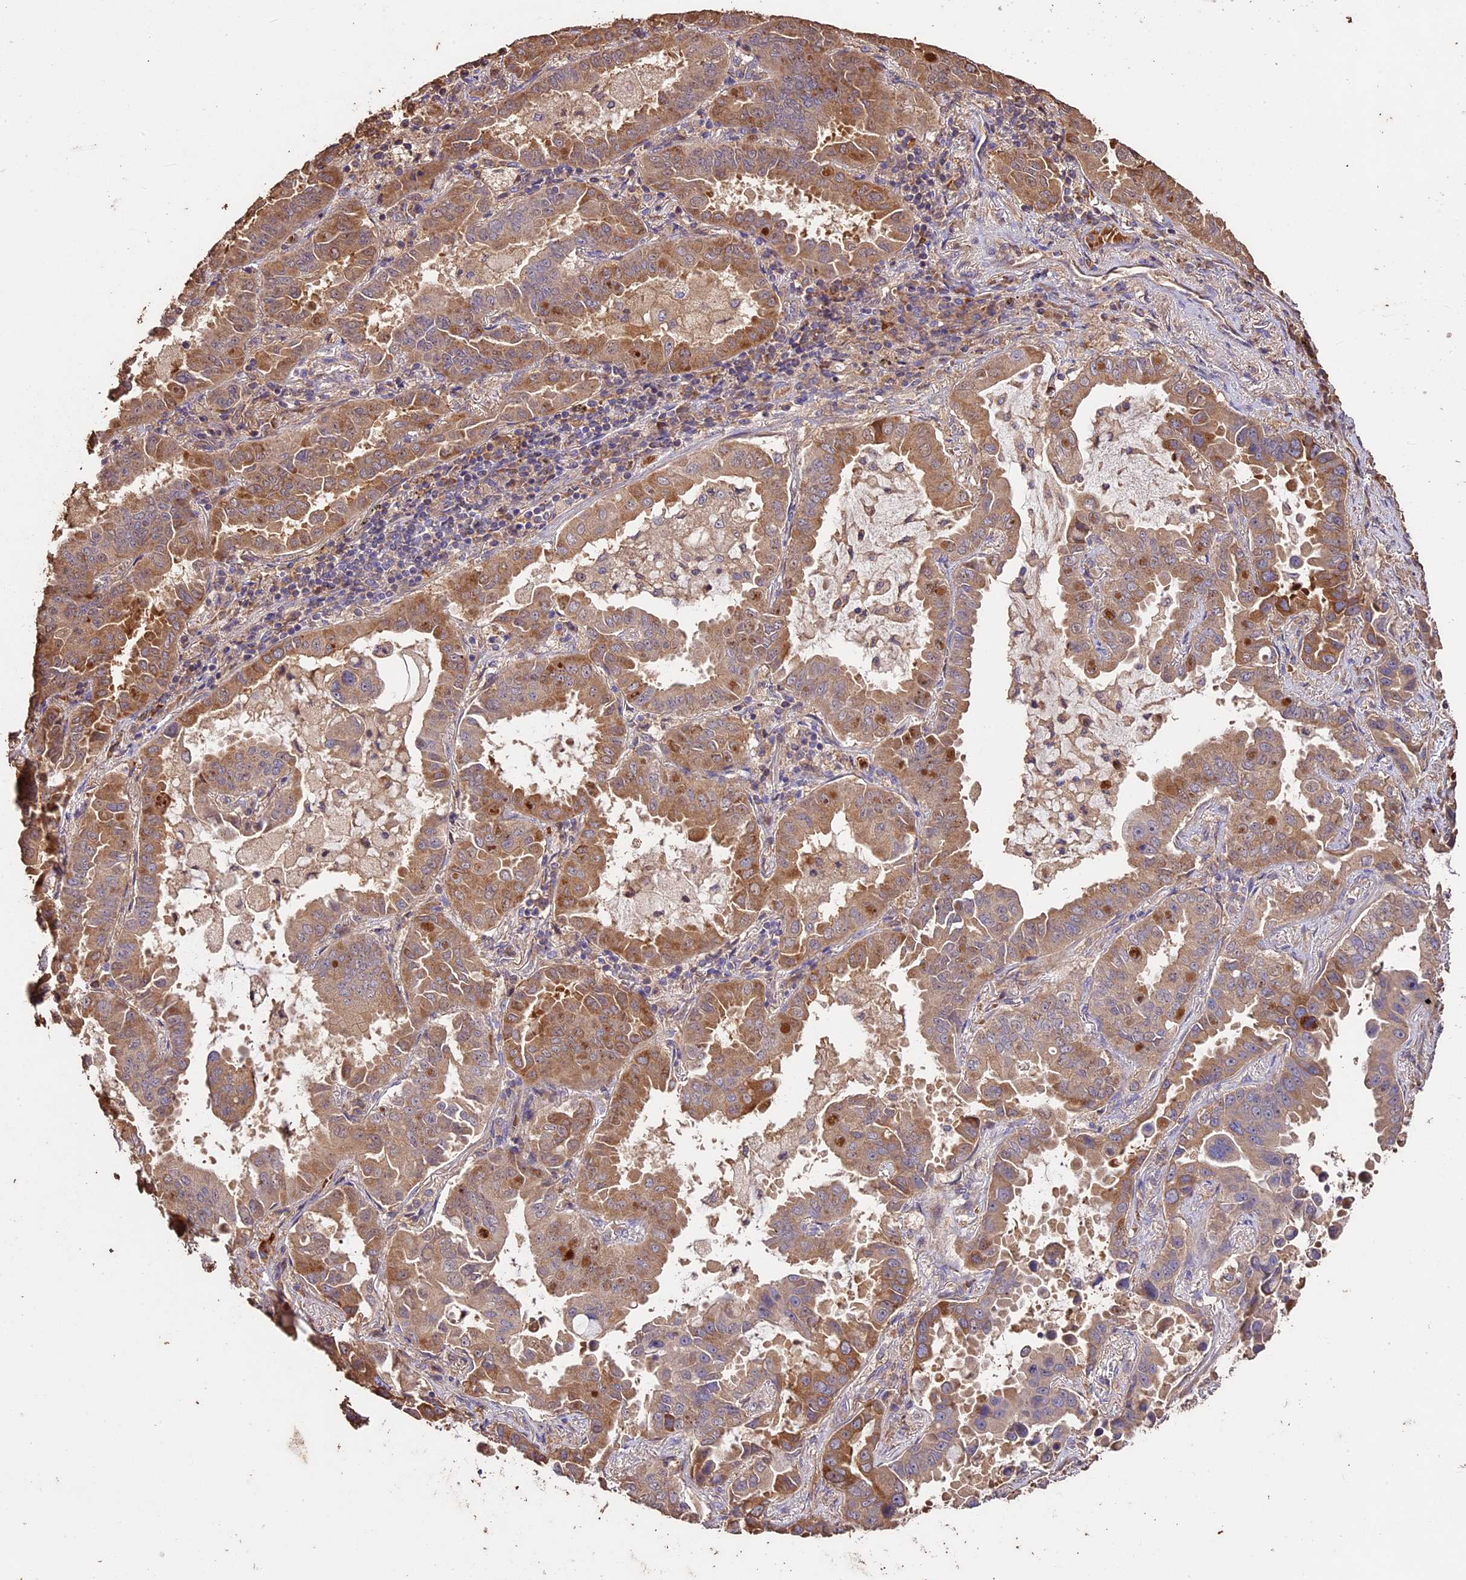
{"staining": {"intensity": "moderate", "quantity": ">75%", "location": "cytoplasmic/membranous"}, "tissue": "lung cancer", "cell_type": "Tumor cells", "image_type": "cancer", "snomed": [{"axis": "morphology", "description": "Adenocarcinoma, NOS"}, {"axis": "topography", "description": "Lung"}], "caption": "Tumor cells reveal moderate cytoplasmic/membranous positivity in about >75% of cells in lung cancer (adenocarcinoma). (DAB (3,3'-diaminobenzidine) IHC, brown staining for protein, blue staining for nuclei).", "gene": "CRLF1", "patient": {"sex": "male", "age": 64}}